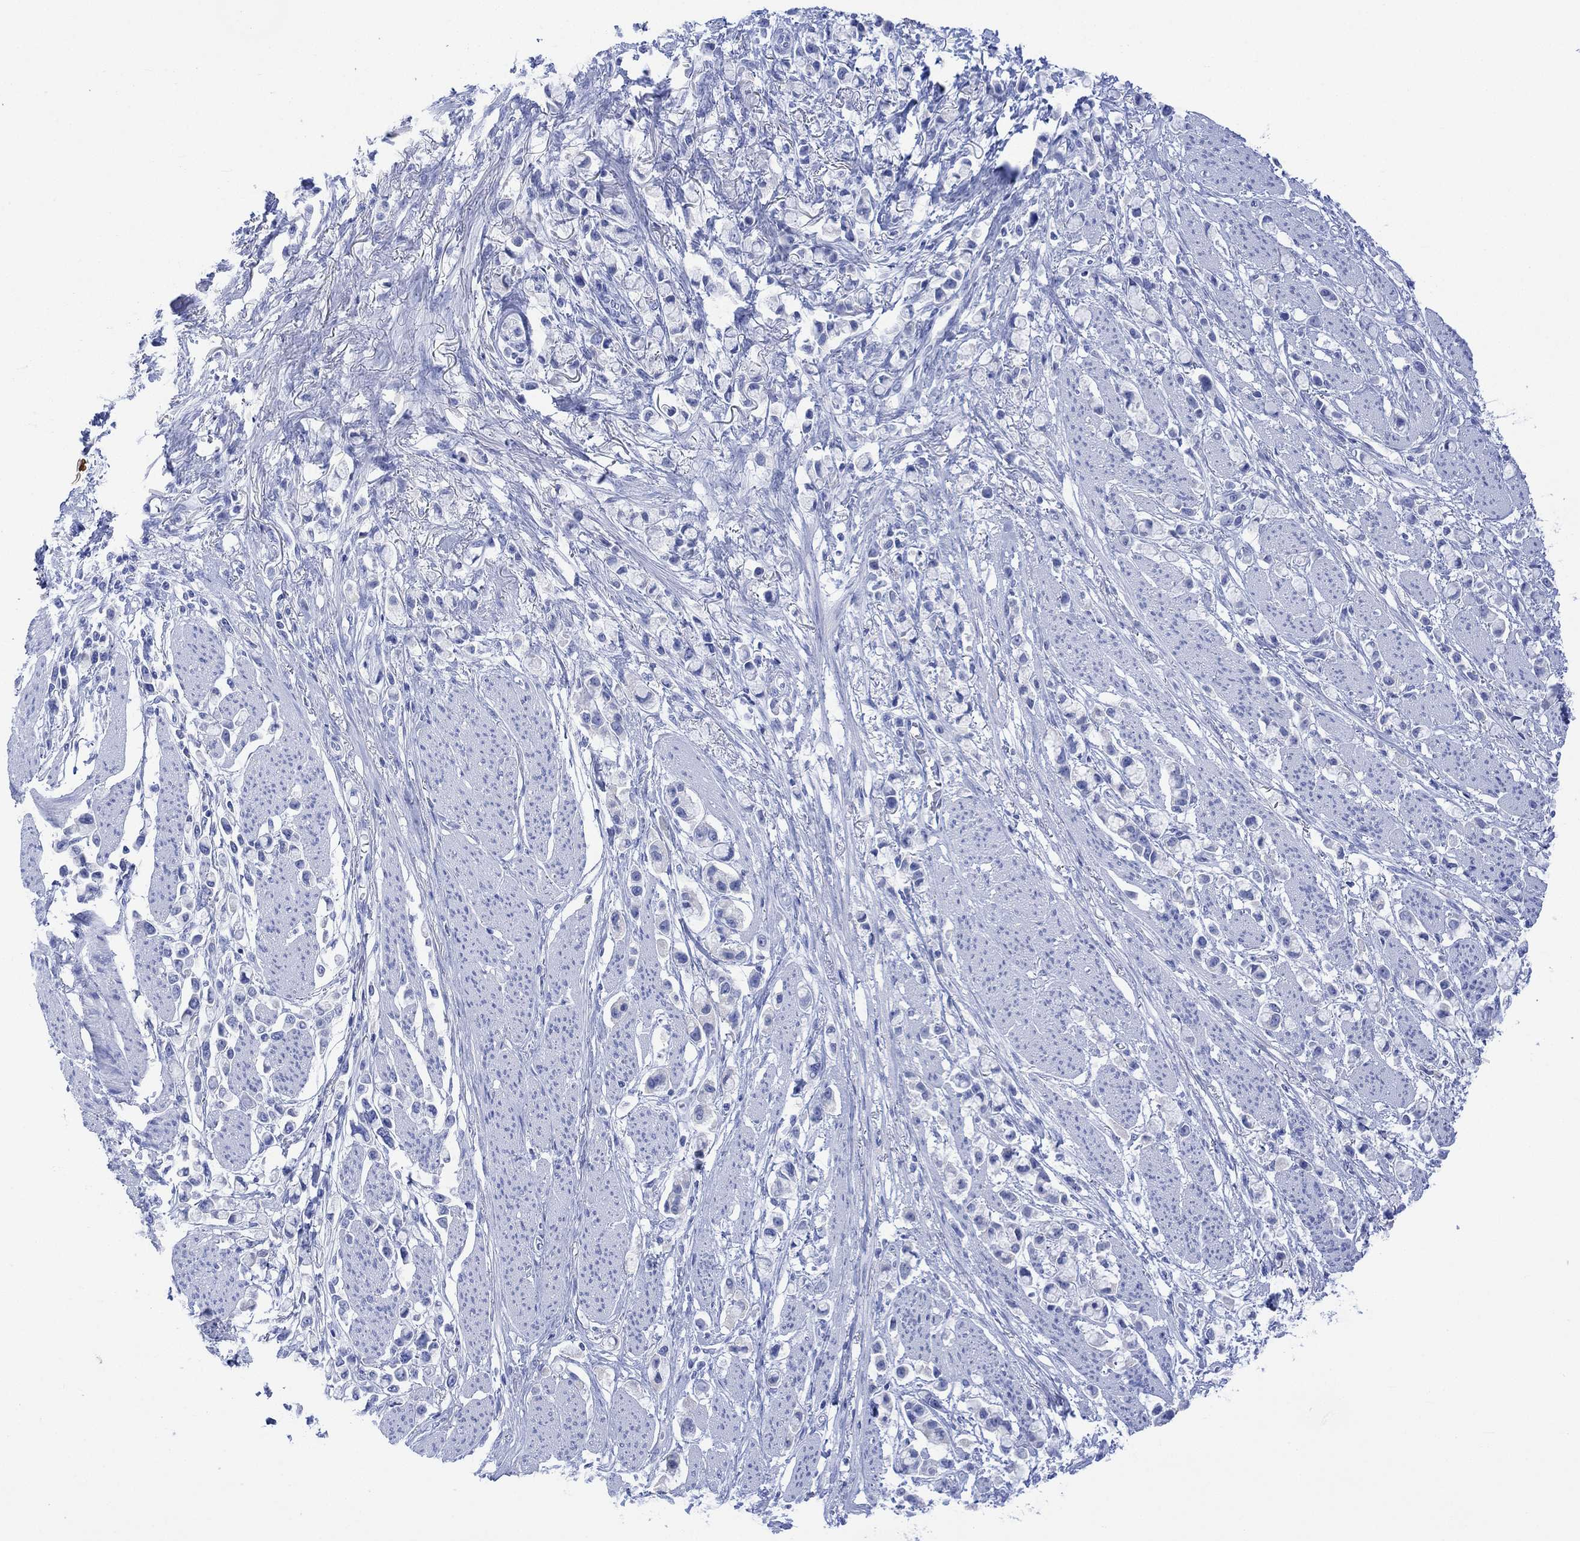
{"staining": {"intensity": "negative", "quantity": "none", "location": "none"}, "tissue": "stomach cancer", "cell_type": "Tumor cells", "image_type": "cancer", "snomed": [{"axis": "morphology", "description": "Adenocarcinoma, NOS"}, {"axis": "topography", "description": "Stomach"}], "caption": "Immunohistochemistry (IHC) of human stomach cancer demonstrates no staining in tumor cells.", "gene": "CELF4", "patient": {"sex": "female", "age": 81}}